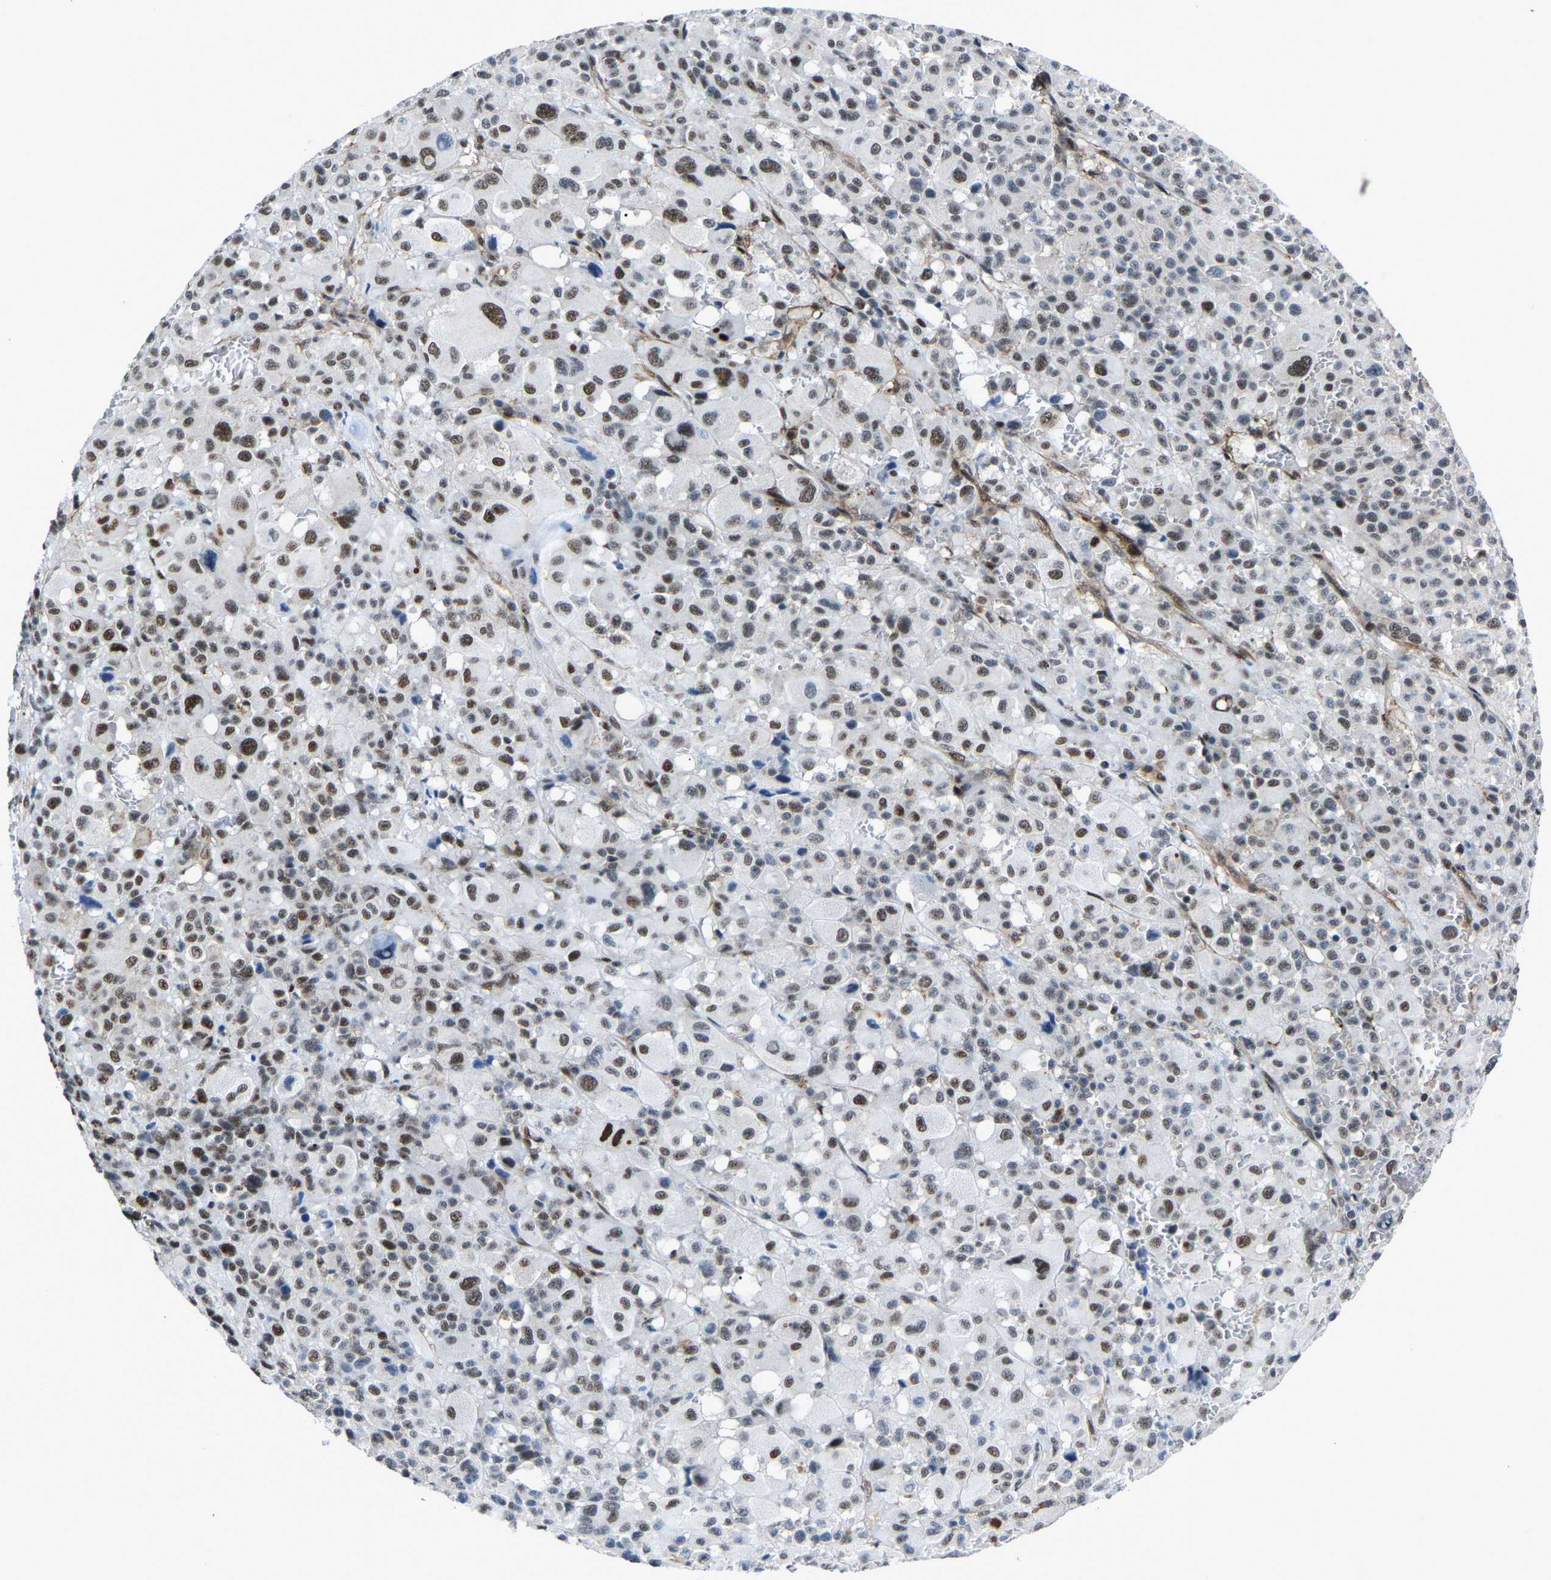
{"staining": {"intensity": "moderate", "quantity": "25%-75%", "location": "nuclear"}, "tissue": "melanoma", "cell_type": "Tumor cells", "image_type": "cancer", "snomed": [{"axis": "morphology", "description": "Malignant melanoma, Metastatic site"}, {"axis": "topography", "description": "Skin"}], "caption": "About 25%-75% of tumor cells in melanoma reveal moderate nuclear protein expression as visualized by brown immunohistochemical staining.", "gene": "DDX5", "patient": {"sex": "female", "age": 74}}